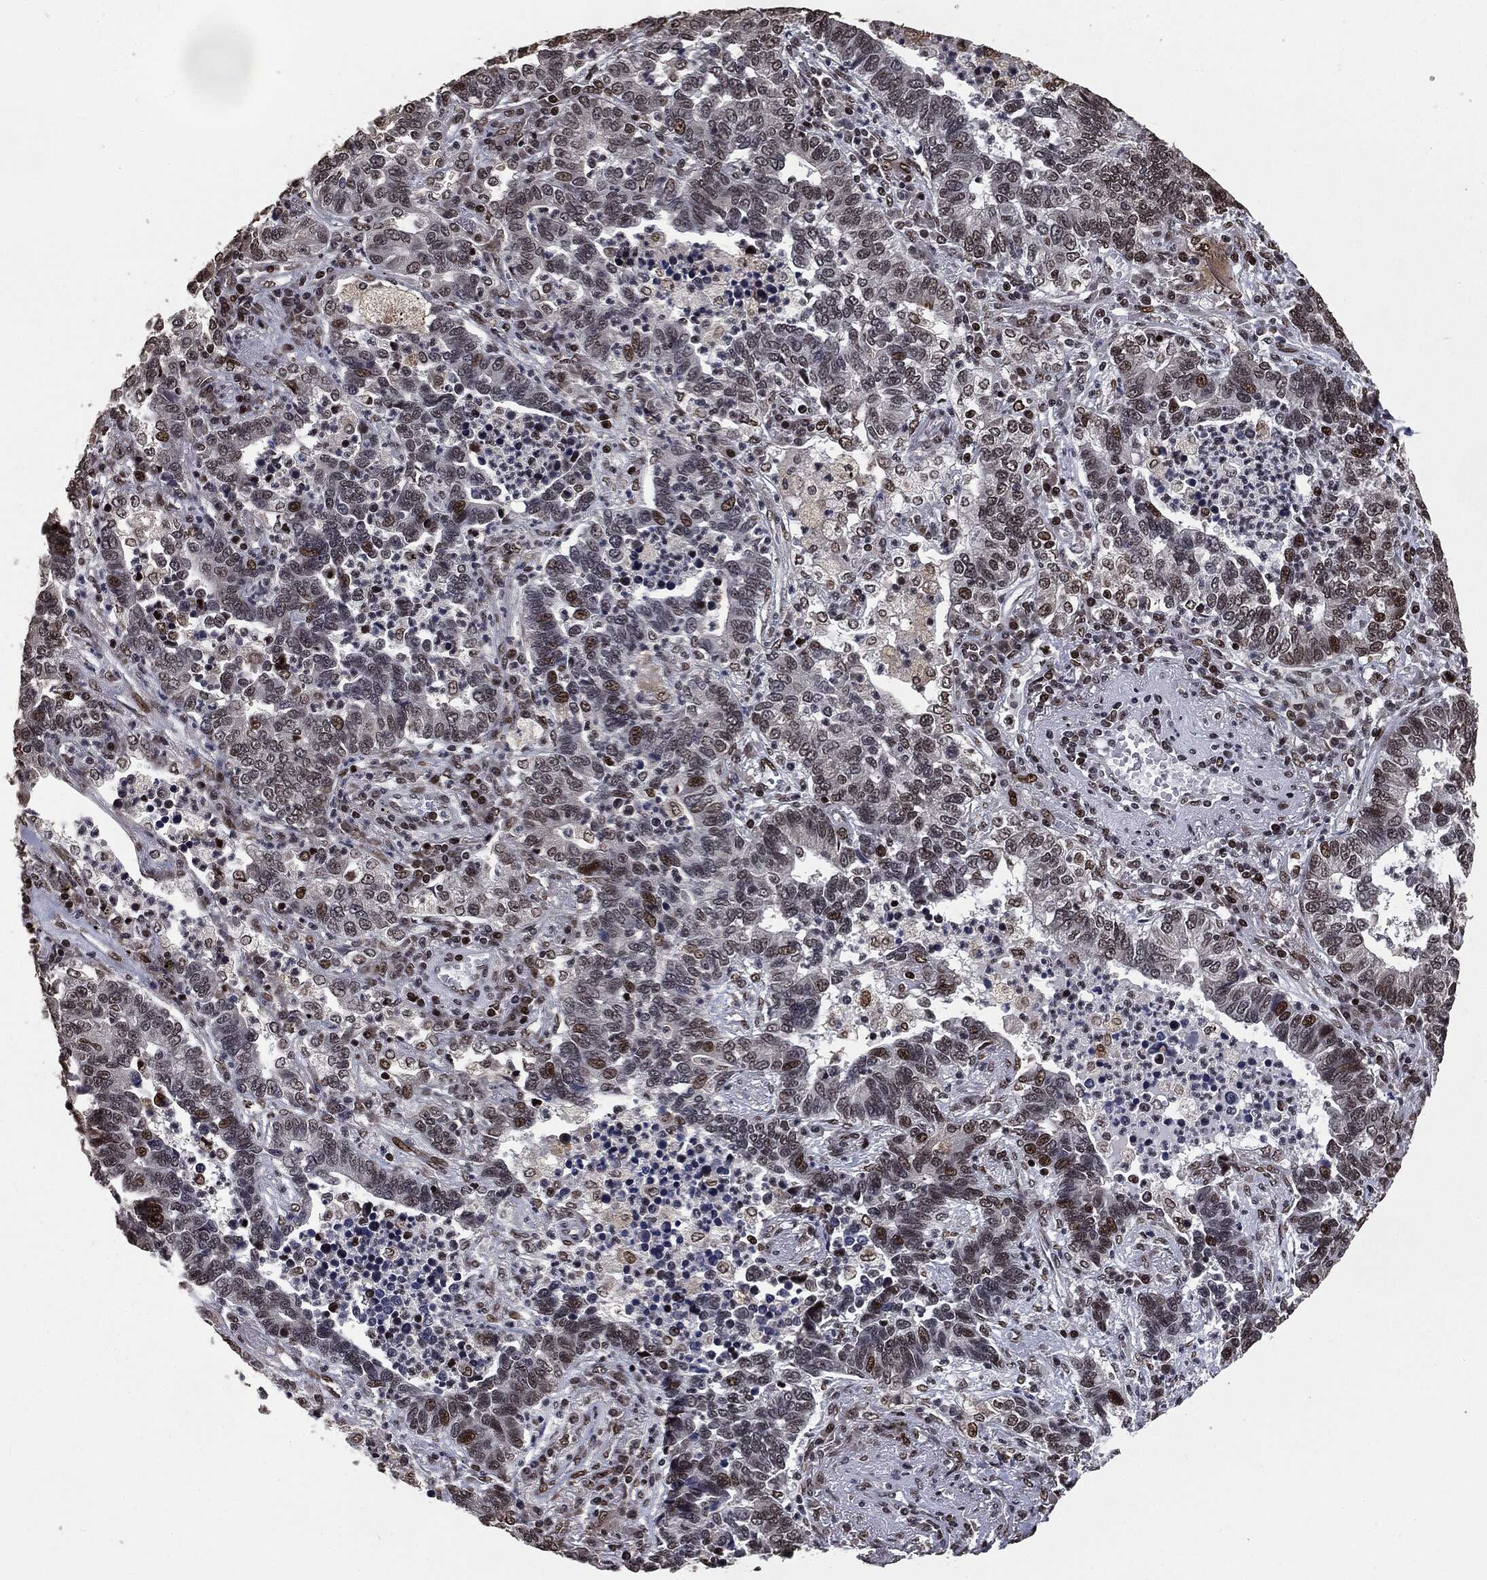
{"staining": {"intensity": "strong", "quantity": "<25%", "location": "nuclear"}, "tissue": "lung cancer", "cell_type": "Tumor cells", "image_type": "cancer", "snomed": [{"axis": "morphology", "description": "Adenocarcinoma, NOS"}, {"axis": "topography", "description": "Lung"}], "caption": "The image demonstrates immunohistochemical staining of lung adenocarcinoma. There is strong nuclear expression is appreciated in approximately <25% of tumor cells.", "gene": "DVL2", "patient": {"sex": "female", "age": 57}}